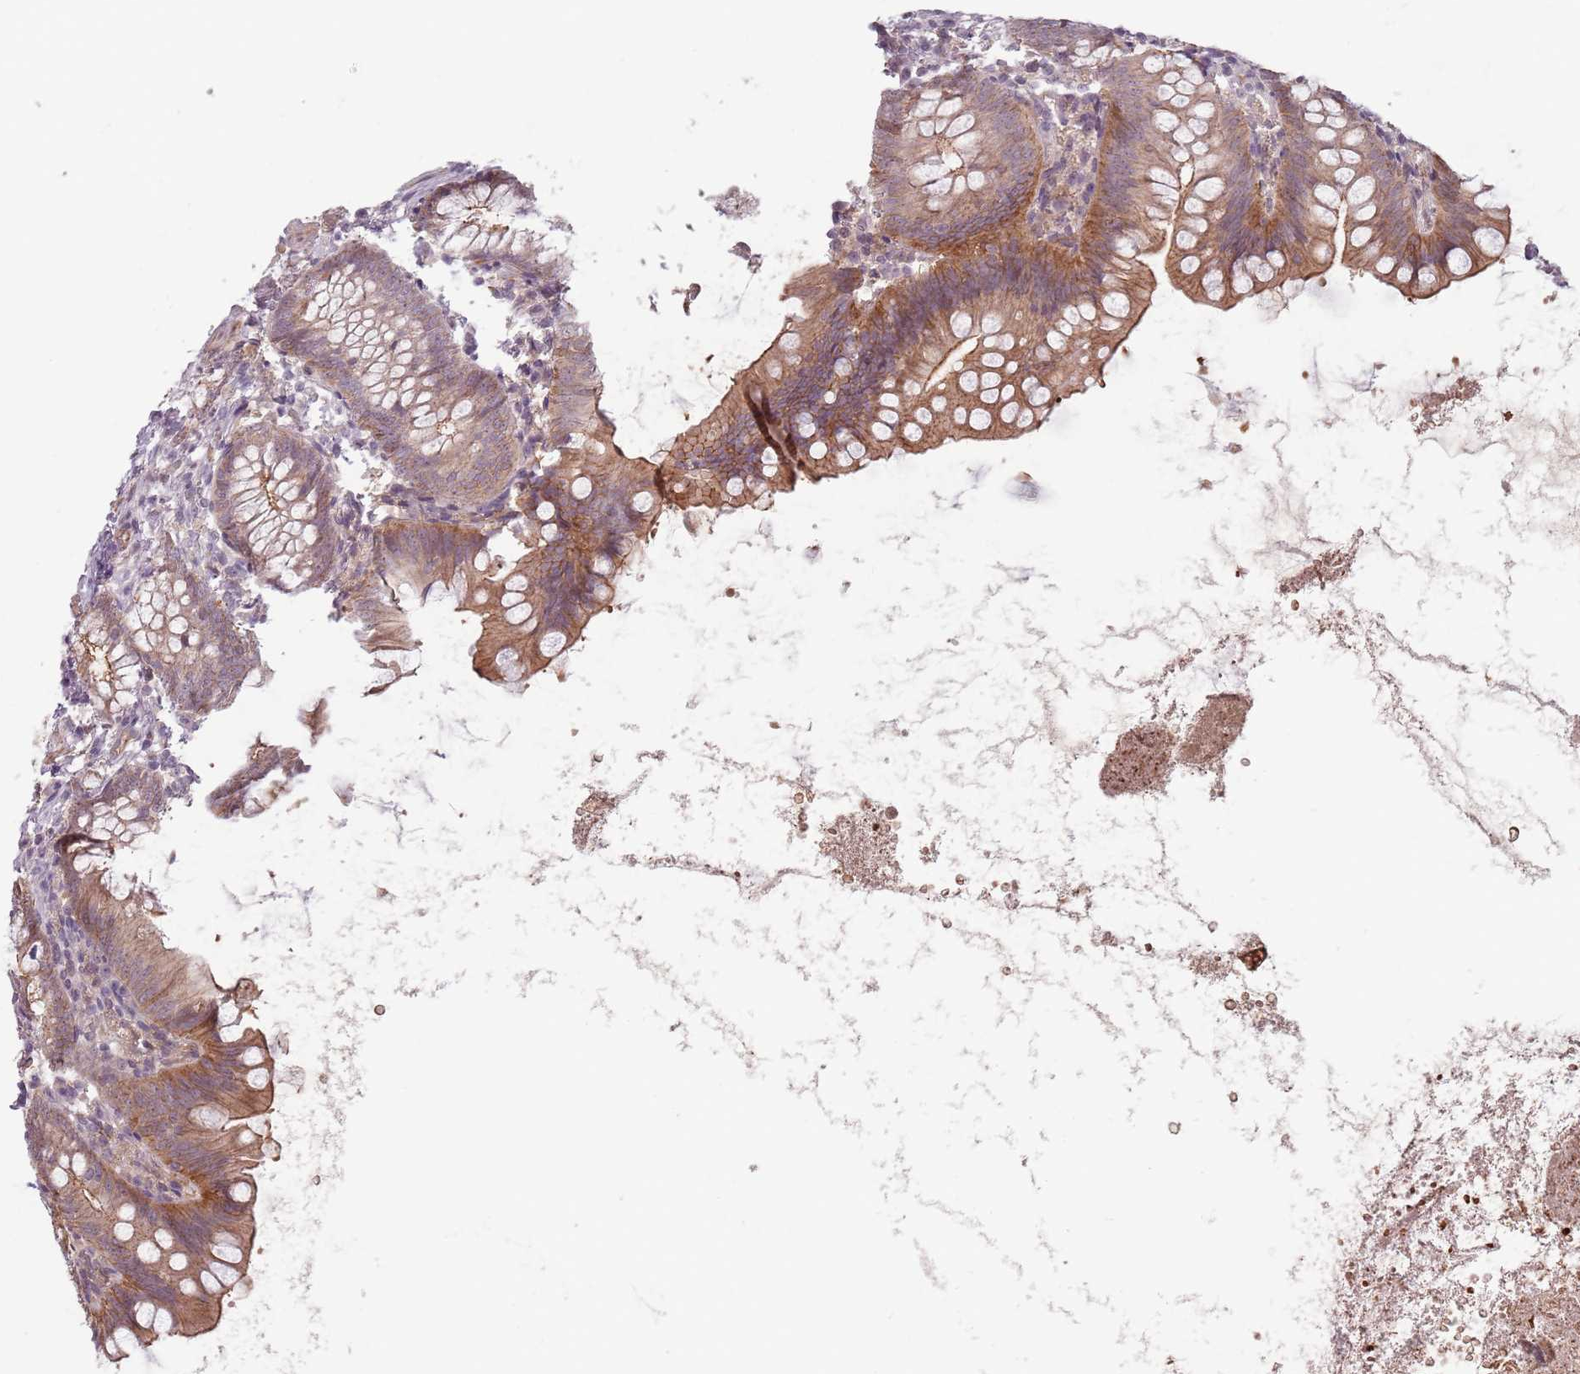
{"staining": {"intensity": "moderate", "quantity": ">75%", "location": "cytoplasmic/membranous"}, "tissue": "appendix", "cell_type": "Glandular cells", "image_type": "normal", "snomed": [{"axis": "morphology", "description": "Normal tissue, NOS"}, {"axis": "topography", "description": "Appendix"}], "caption": "This photomicrograph shows immunohistochemistry (IHC) staining of unremarkable appendix, with medium moderate cytoplasmic/membranous staining in approximately >75% of glandular cells.", "gene": "PPP1R14C", "patient": {"sex": "female", "age": 62}}